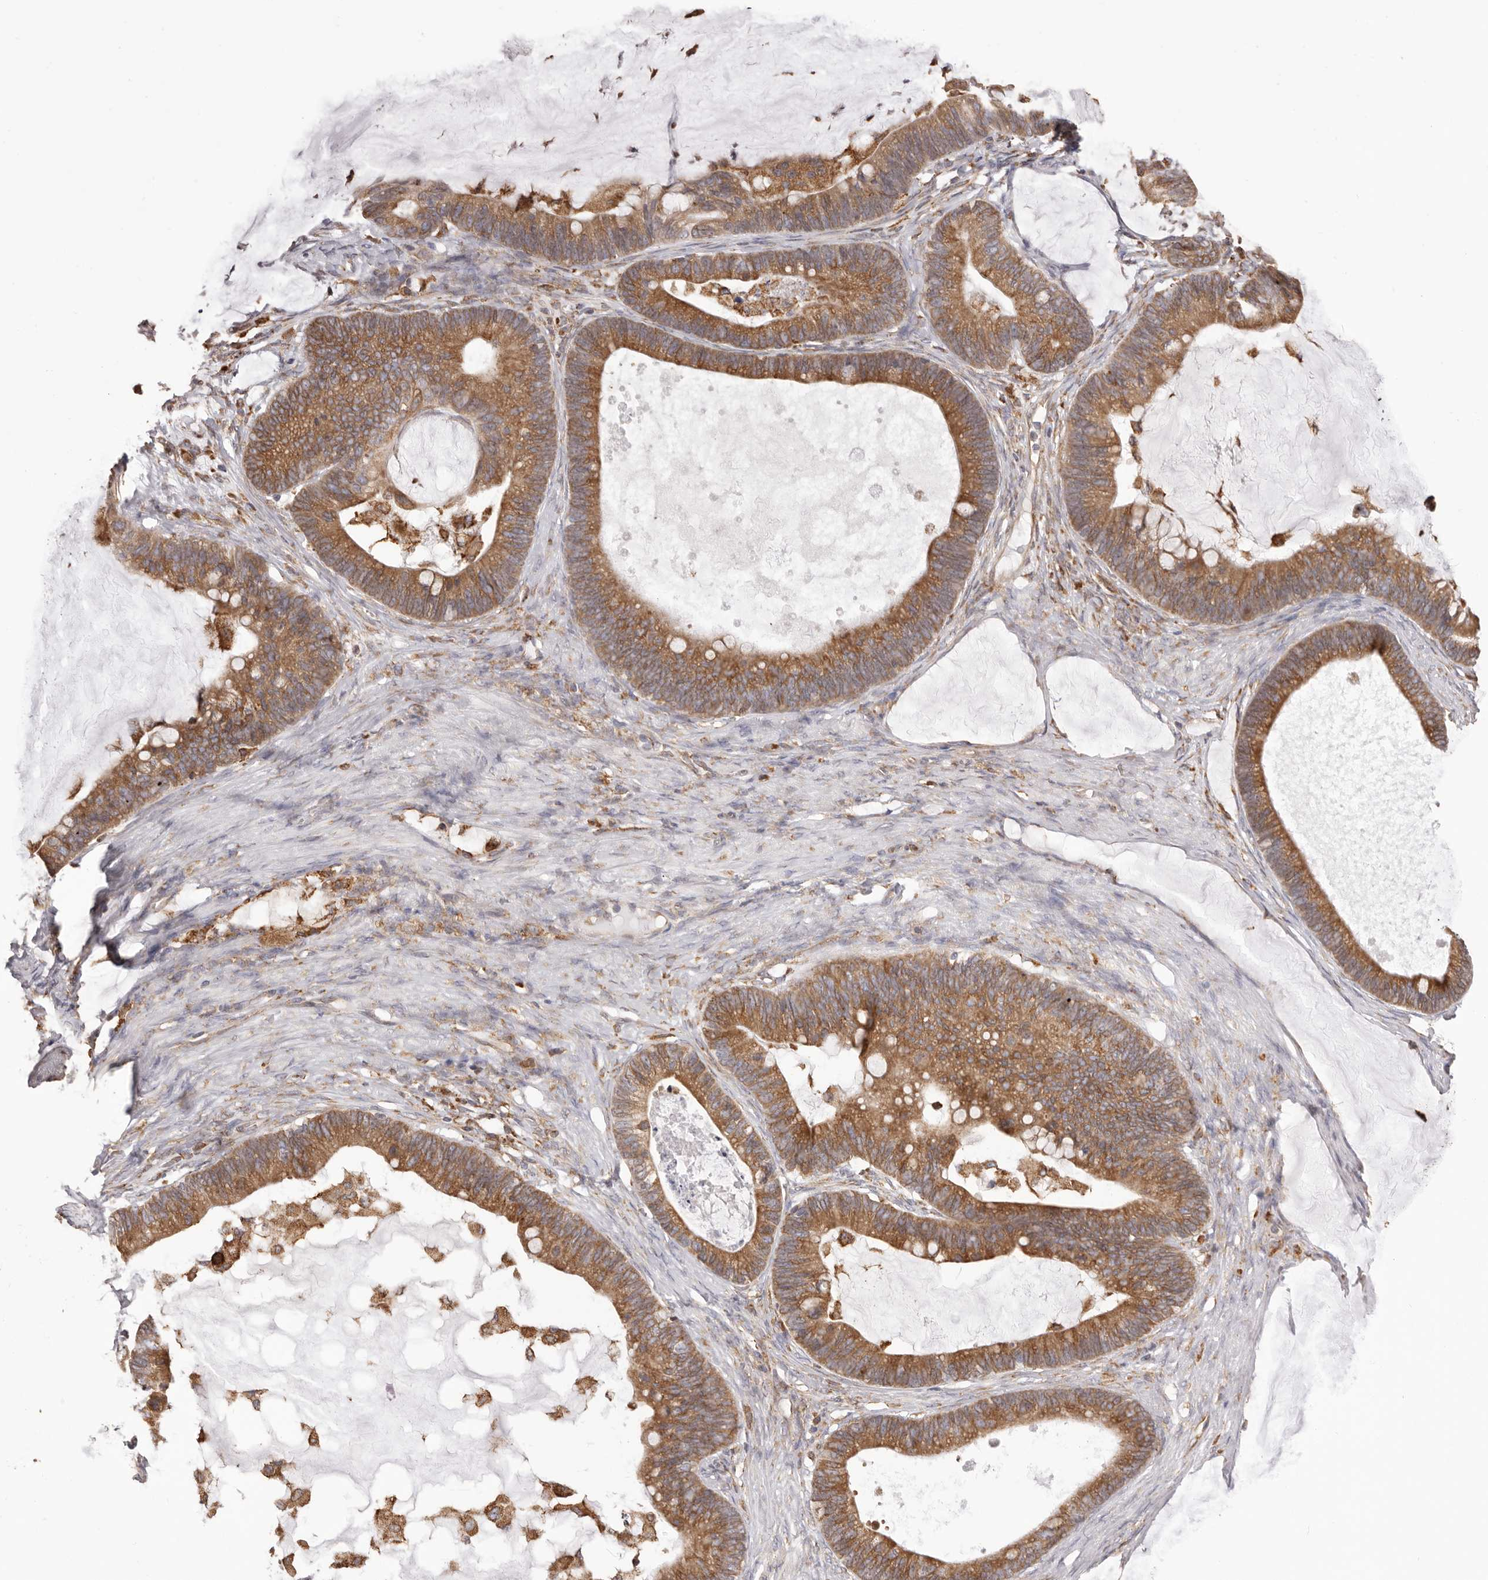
{"staining": {"intensity": "moderate", "quantity": ">75%", "location": "cytoplasmic/membranous"}, "tissue": "ovarian cancer", "cell_type": "Tumor cells", "image_type": "cancer", "snomed": [{"axis": "morphology", "description": "Cystadenocarcinoma, mucinous, NOS"}, {"axis": "topography", "description": "Ovary"}], "caption": "Immunohistochemical staining of human ovarian cancer (mucinous cystadenocarcinoma) shows medium levels of moderate cytoplasmic/membranous protein staining in approximately >75% of tumor cells.", "gene": "QRSL1", "patient": {"sex": "female", "age": 61}}